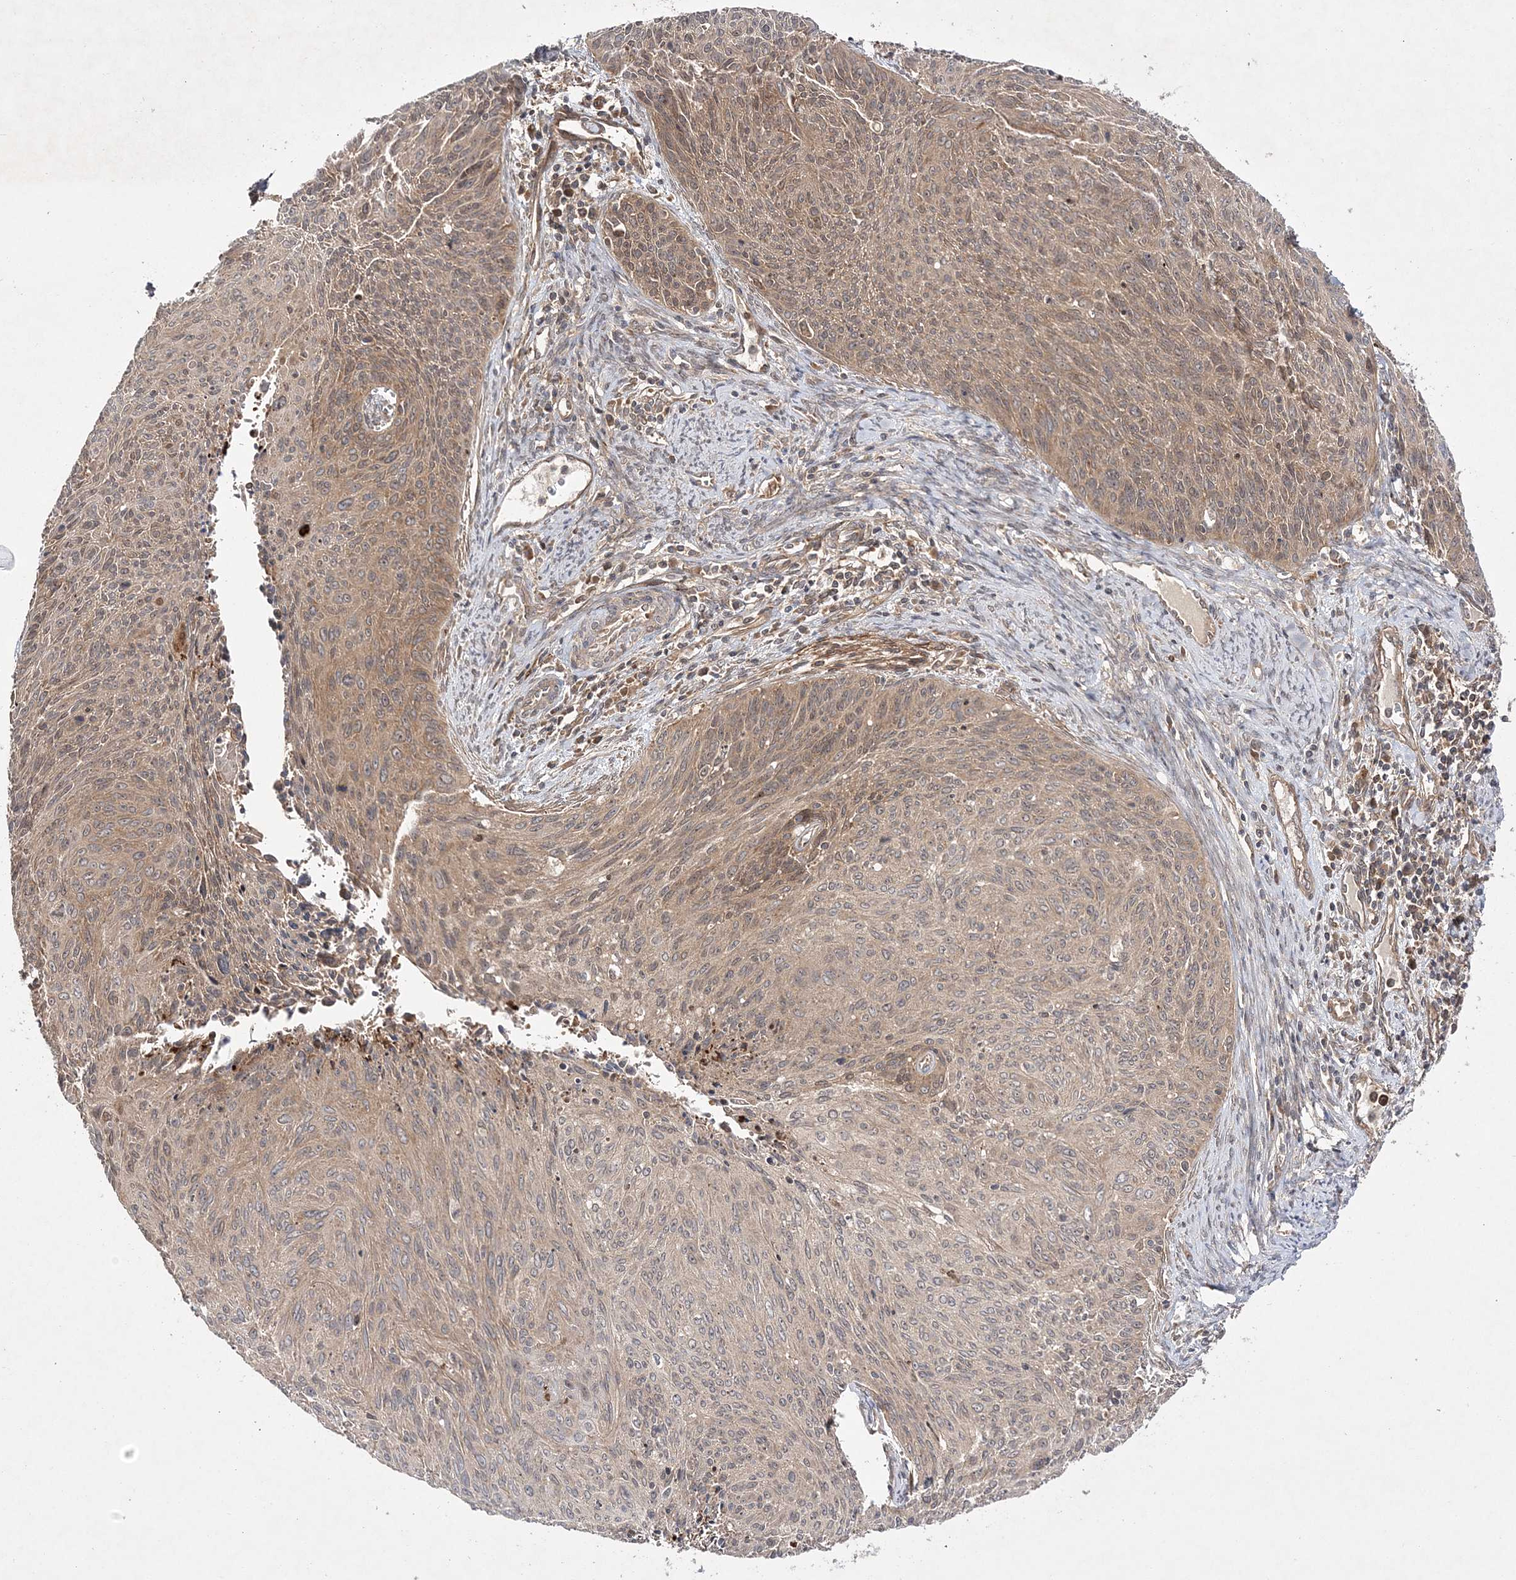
{"staining": {"intensity": "weak", "quantity": "25%-75%", "location": "cytoplasmic/membranous"}, "tissue": "cervical cancer", "cell_type": "Tumor cells", "image_type": "cancer", "snomed": [{"axis": "morphology", "description": "Squamous cell carcinoma, NOS"}, {"axis": "topography", "description": "Cervix"}], "caption": "An image of human squamous cell carcinoma (cervical) stained for a protein demonstrates weak cytoplasmic/membranous brown staining in tumor cells. (IHC, brightfield microscopy, high magnification).", "gene": "TMEM9B", "patient": {"sex": "female", "age": 55}}